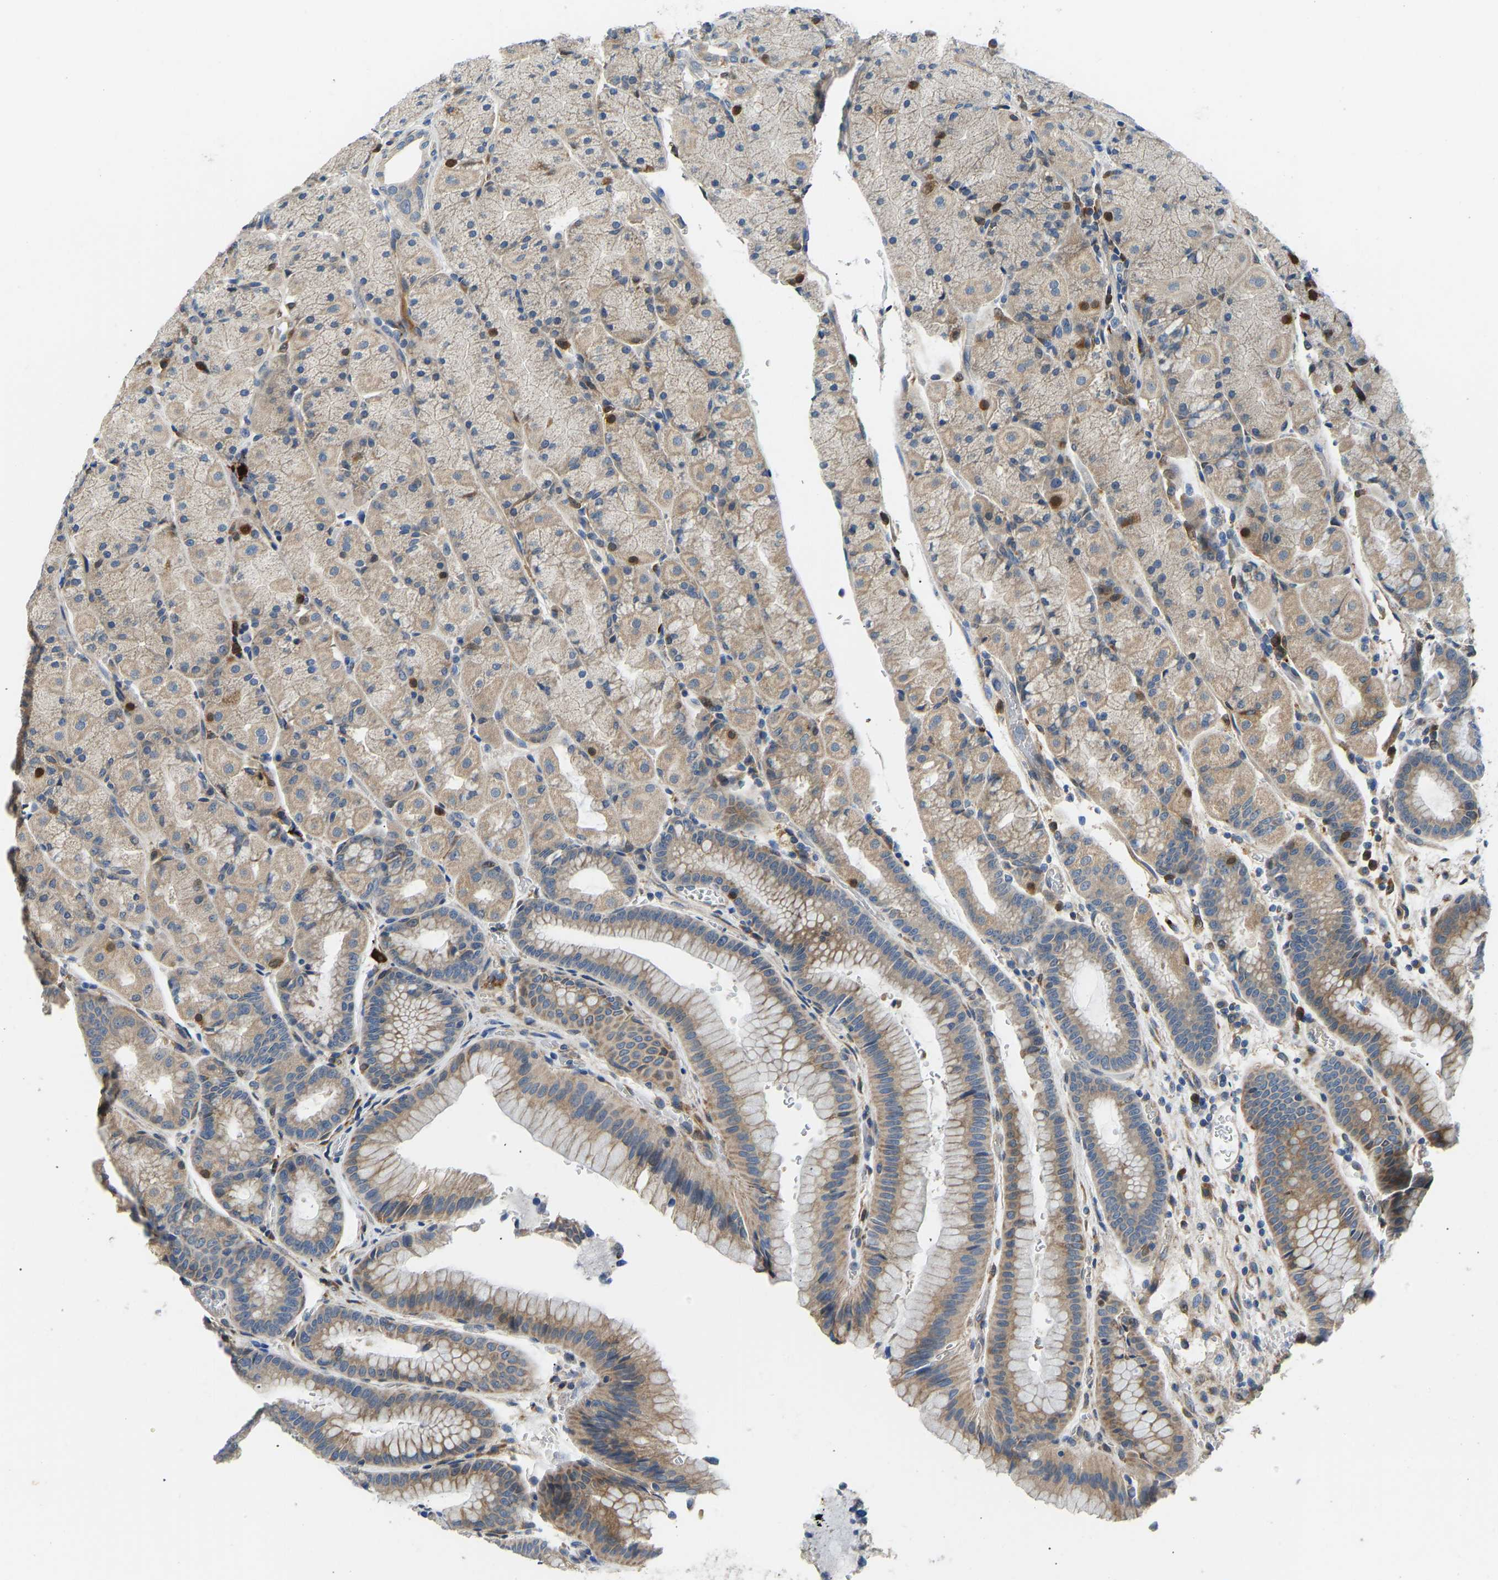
{"staining": {"intensity": "moderate", "quantity": ">75%", "location": "cytoplasmic/membranous"}, "tissue": "stomach", "cell_type": "Glandular cells", "image_type": "normal", "snomed": [{"axis": "morphology", "description": "Normal tissue, NOS"}, {"axis": "morphology", "description": "Carcinoid, malignant, NOS"}, {"axis": "topography", "description": "Stomach, upper"}], "caption": "Protein staining demonstrates moderate cytoplasmic/membranous positivity in approximately >75% of glandular cells in benign stomach.", "gene": "RBP1", "patient": {"sex": "male", "age": 39}}